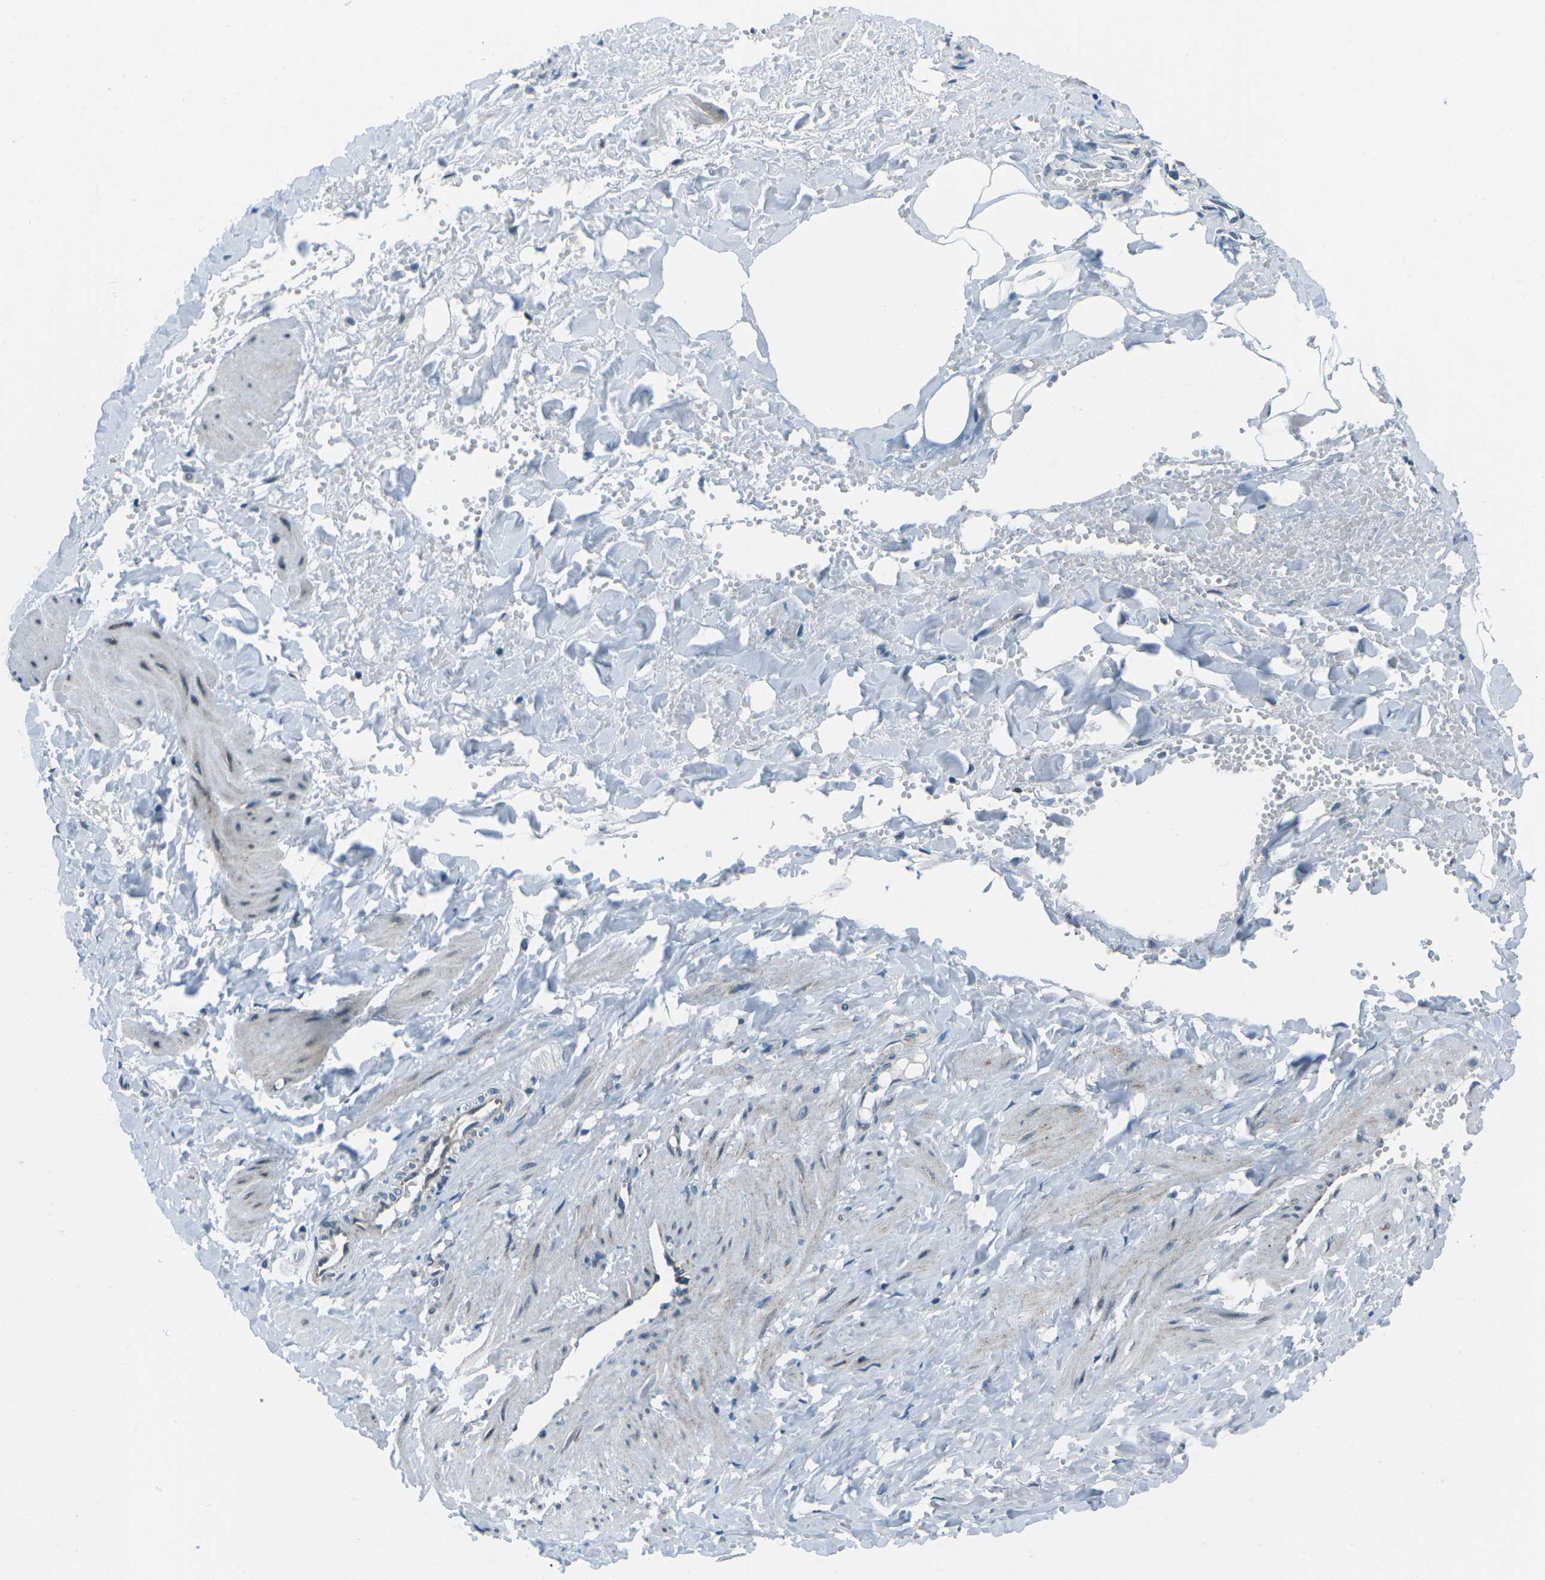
{"staining": {"intensity": "negative", "quantity": "none", "location": "none"}, "tissue": "adipose tissue", "cell_type": "Adipocytes", "image_type": "normal", "snomed": [{"axis": "morphology", "description": "Normal tissue, NOS"}, {"axis": "topography", "description": "Soft tissue"}, {"axis": "topography", "description": "Vascular tissue"}], "caption": "The micrograph demonstrates no staining of adipocytes in benign adipose tissue. (Immunohistochemistry (ihc), brightfield microscopy, high magnification).", "gene": "RFESD", "patient": {"sex": "female", "age": 35}}